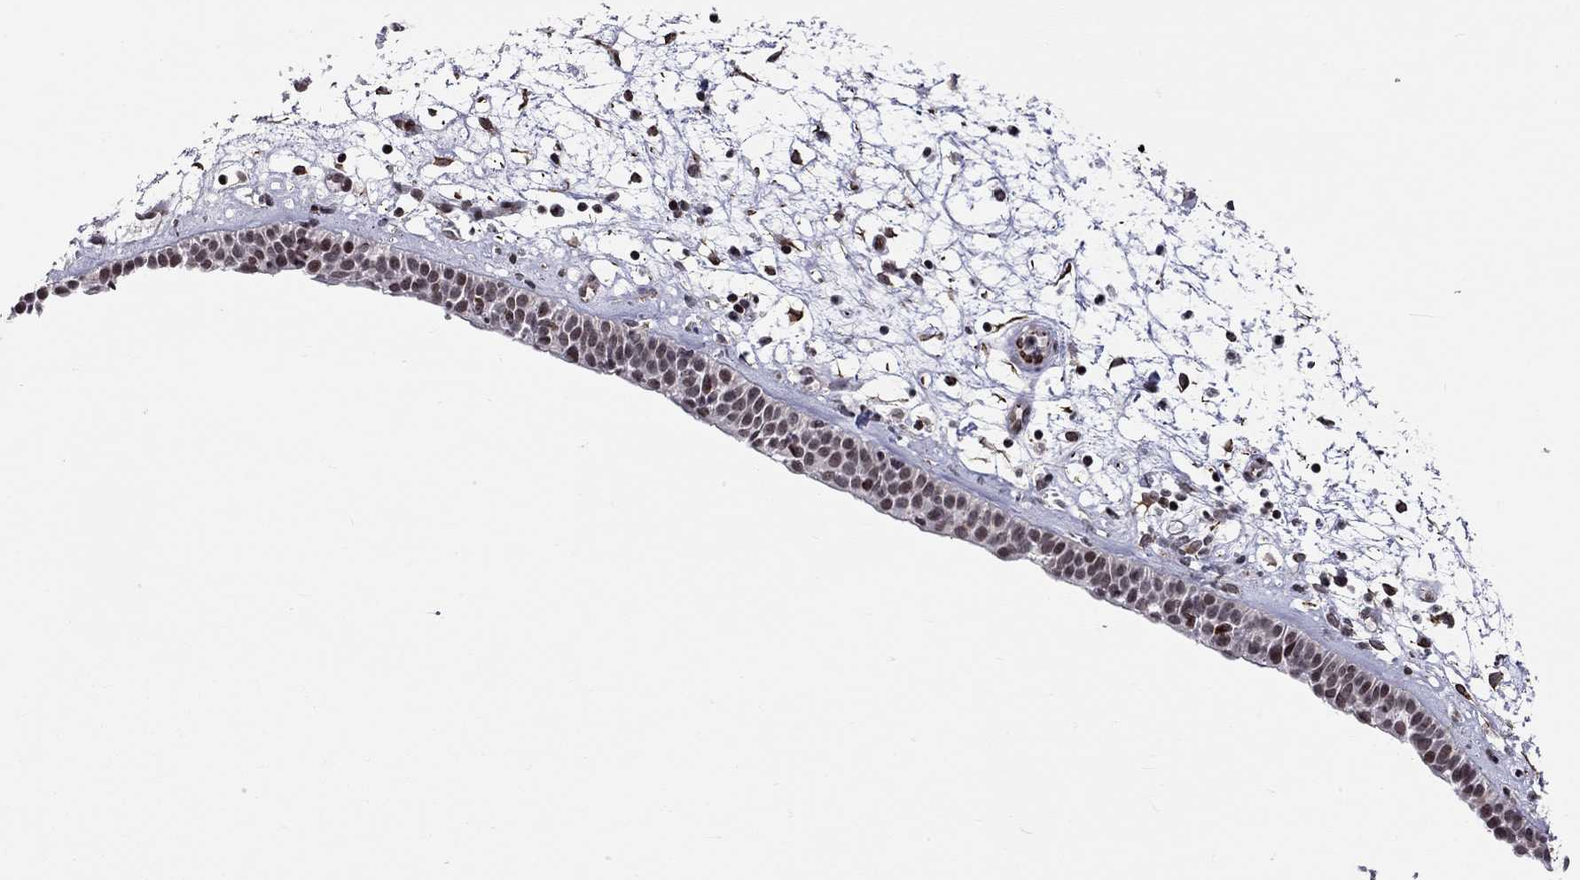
{"staining": {"intensity": "negative", "quantity": "none", "location": "none"}, "tissue": "nasopharynx", "cell_type": "Respiratory epithelial cells", "image_type": "normal", "snomed": [{"axis": "morphology", "description": "Normal tissue, NOS"}, {"axis": "morphology", "description": "Polyp, NOS"}, {"axis": "topography", "description": "Nasopharynx"}], "caption": "IHC of unremarkable human nasopharynx shows no expression in respiratory epithelial cells.", "gene": "MTNR1B", "patient": {"sex": "female", "age": 56}}